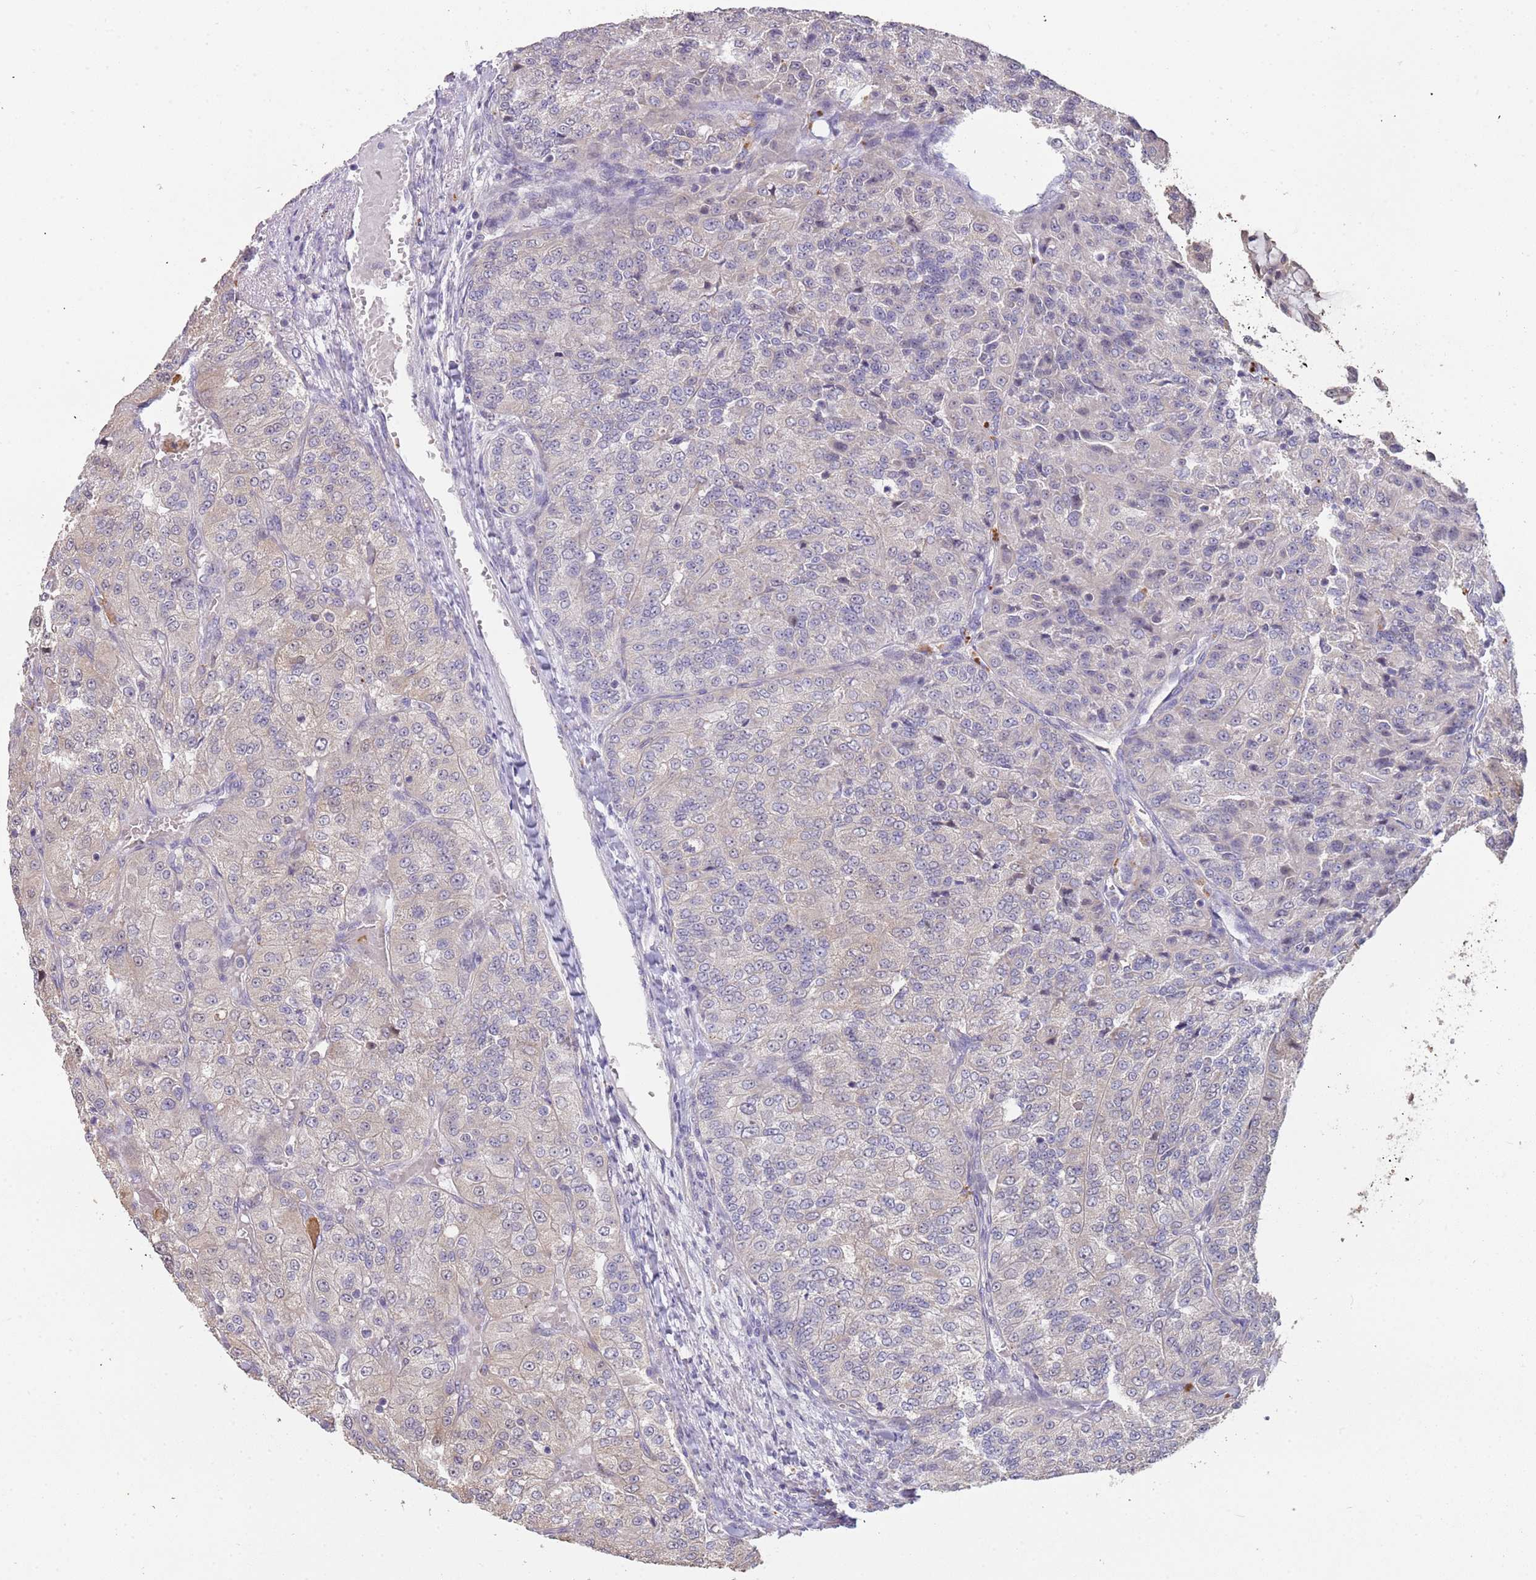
{"staining": {"intensity": "negative", "quantity": "none", "location": "none"}, "tissue": "renal cancer", "cell_type": "Tumor cells", "image_type": "cancer", "snomed": [{"axis": "morphology", "description": "Adenocarcinoma, NOS"}, {"axis": "topography", "description": "Kidney"}], "caption": "Immunohistochemical staining of adenocarcinoma (renal) displays no significant staining in tumor cells.", "gene": "TMEM64", "patient": {"sex": "female", "age": 63}}